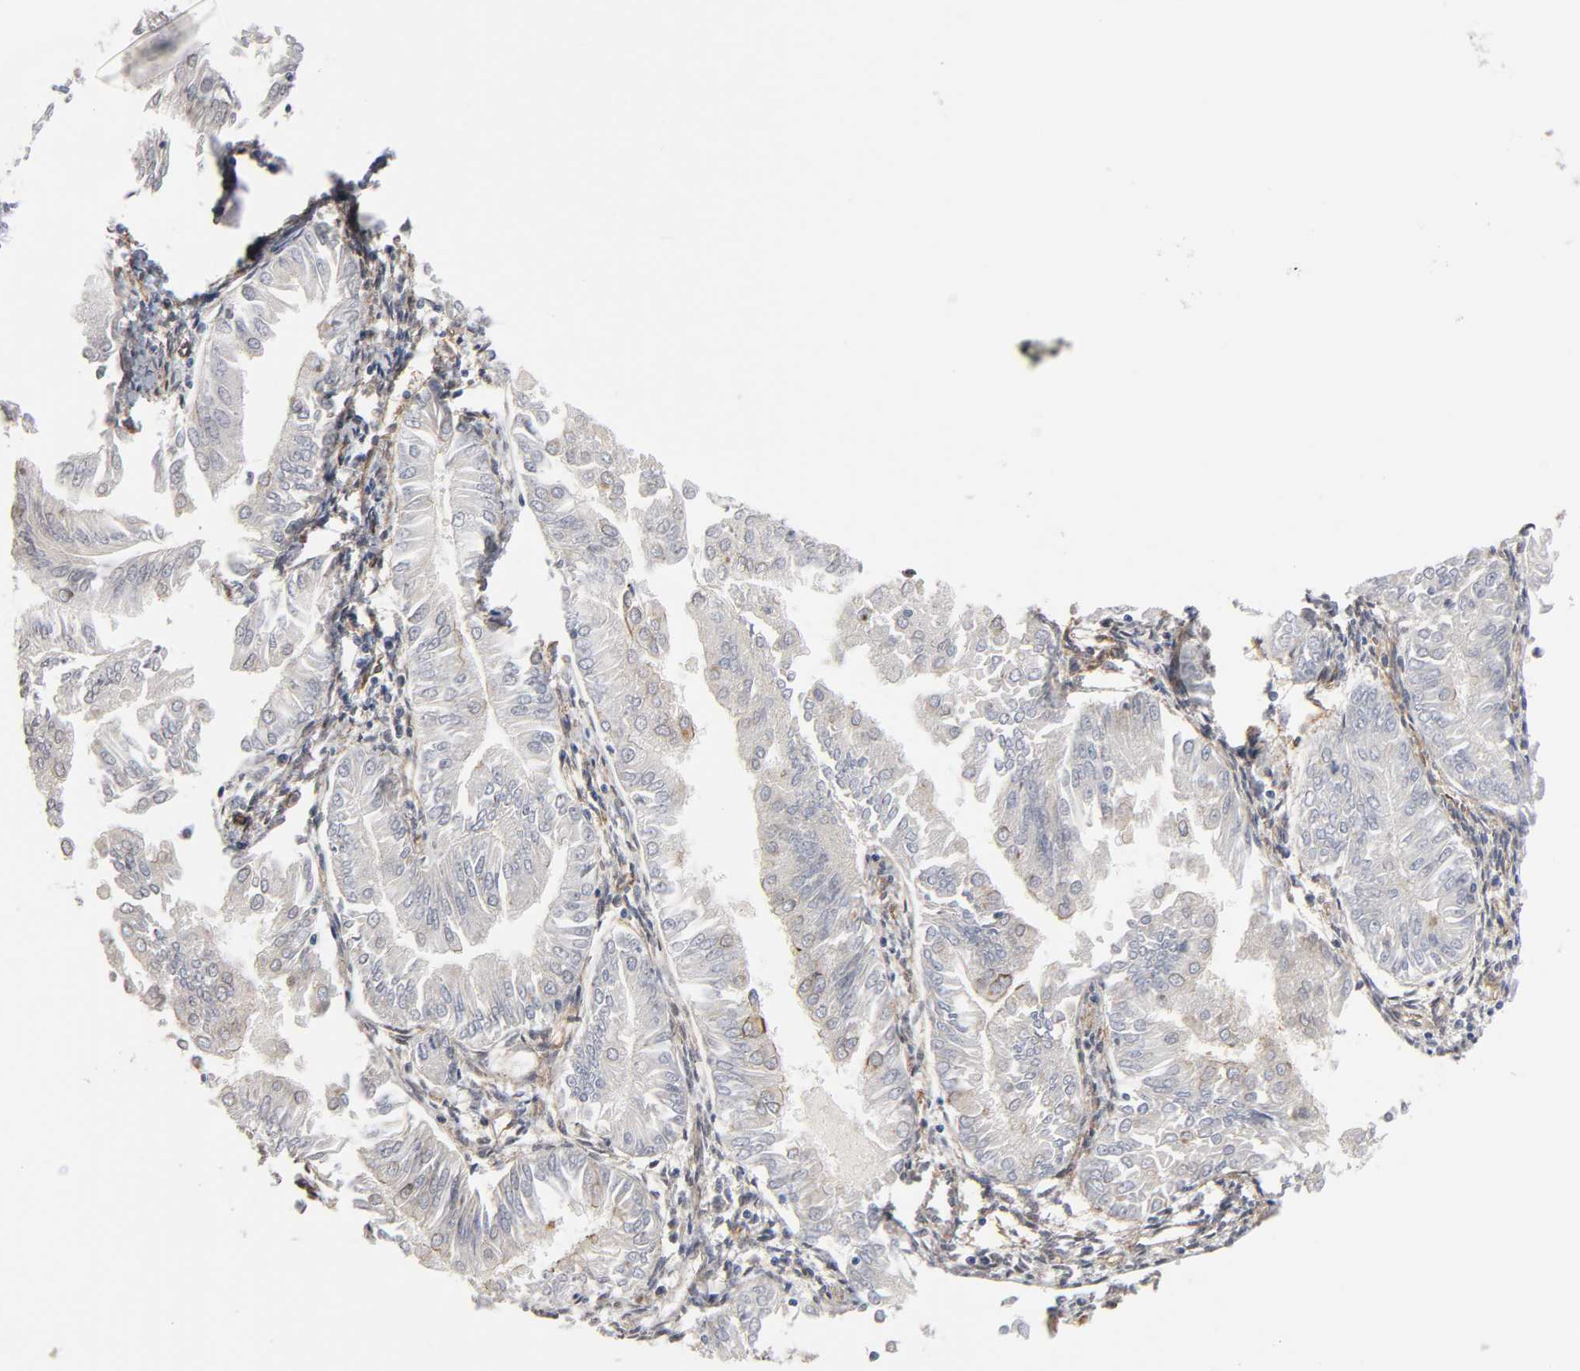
{"staining": {"intensity": "negative", "quantity": "none", "location": "none"}, "tissue": "endometrial cancer", "cell_type": "Tumor cells", "image_type": "cancer", "snomed": [{"axis": "morphology", "description": "Adenocarcinoma, NOS"}, {"axis": "topography", "description": "Endometrium"}], "caption": "Immunohistochemistry (IHC) micrograph of neoplastic tissue: human endometrial cancer (adenocarcinoma) stained with DAB (3,3'-diaminobenzidine) demonstrates no significant protein positivity in tumor cells. (Stains: DAB immunohistochemistry (IHC) with hematoxylin counter stain, Microscopy: brightfield microscopy at high magnification).", "gene": "SPTAN1", "patient": {"sex": "female", "age": 53}}